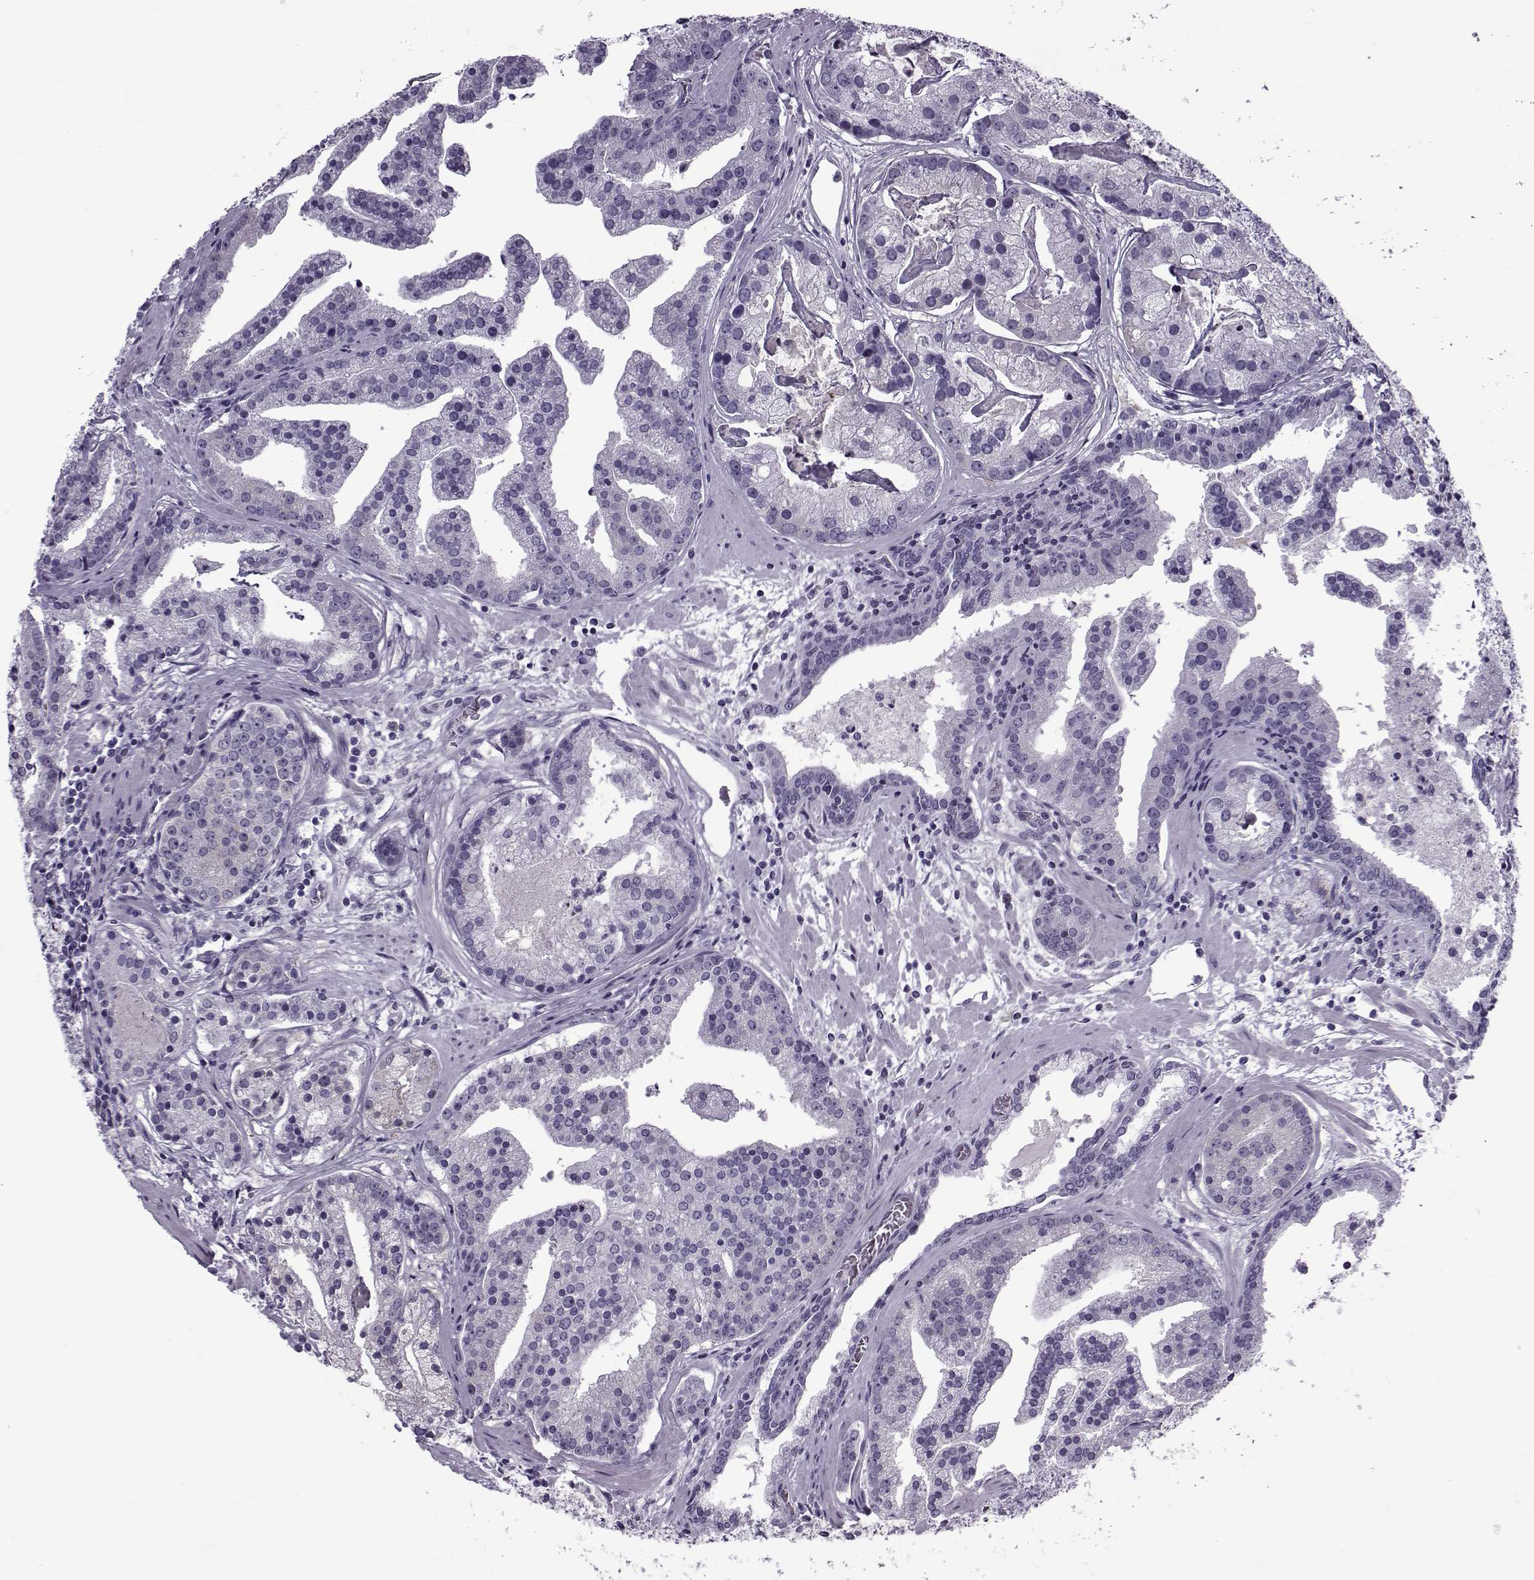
{"staining": {"intensity": "negative", "quantity": "none", "location": "none"}, "tissue": "prostate cancer", "cell_type": "Tumor cells", "image_type": "cancer", "snomed": [{"axis": "morphology", "description": "Adenocarcinoma, NOS"}, {"axis": "topography", "description": "Prostate and seminal vesicle, NOS"}, {"axis": "topography", "description": "Prostate"}], "caption": "Tumor cells are negative for brown protein staining in prostate adenocarcinoma.", "gene": "OIP5", "patient": {"sex": "male", "age": 44}}